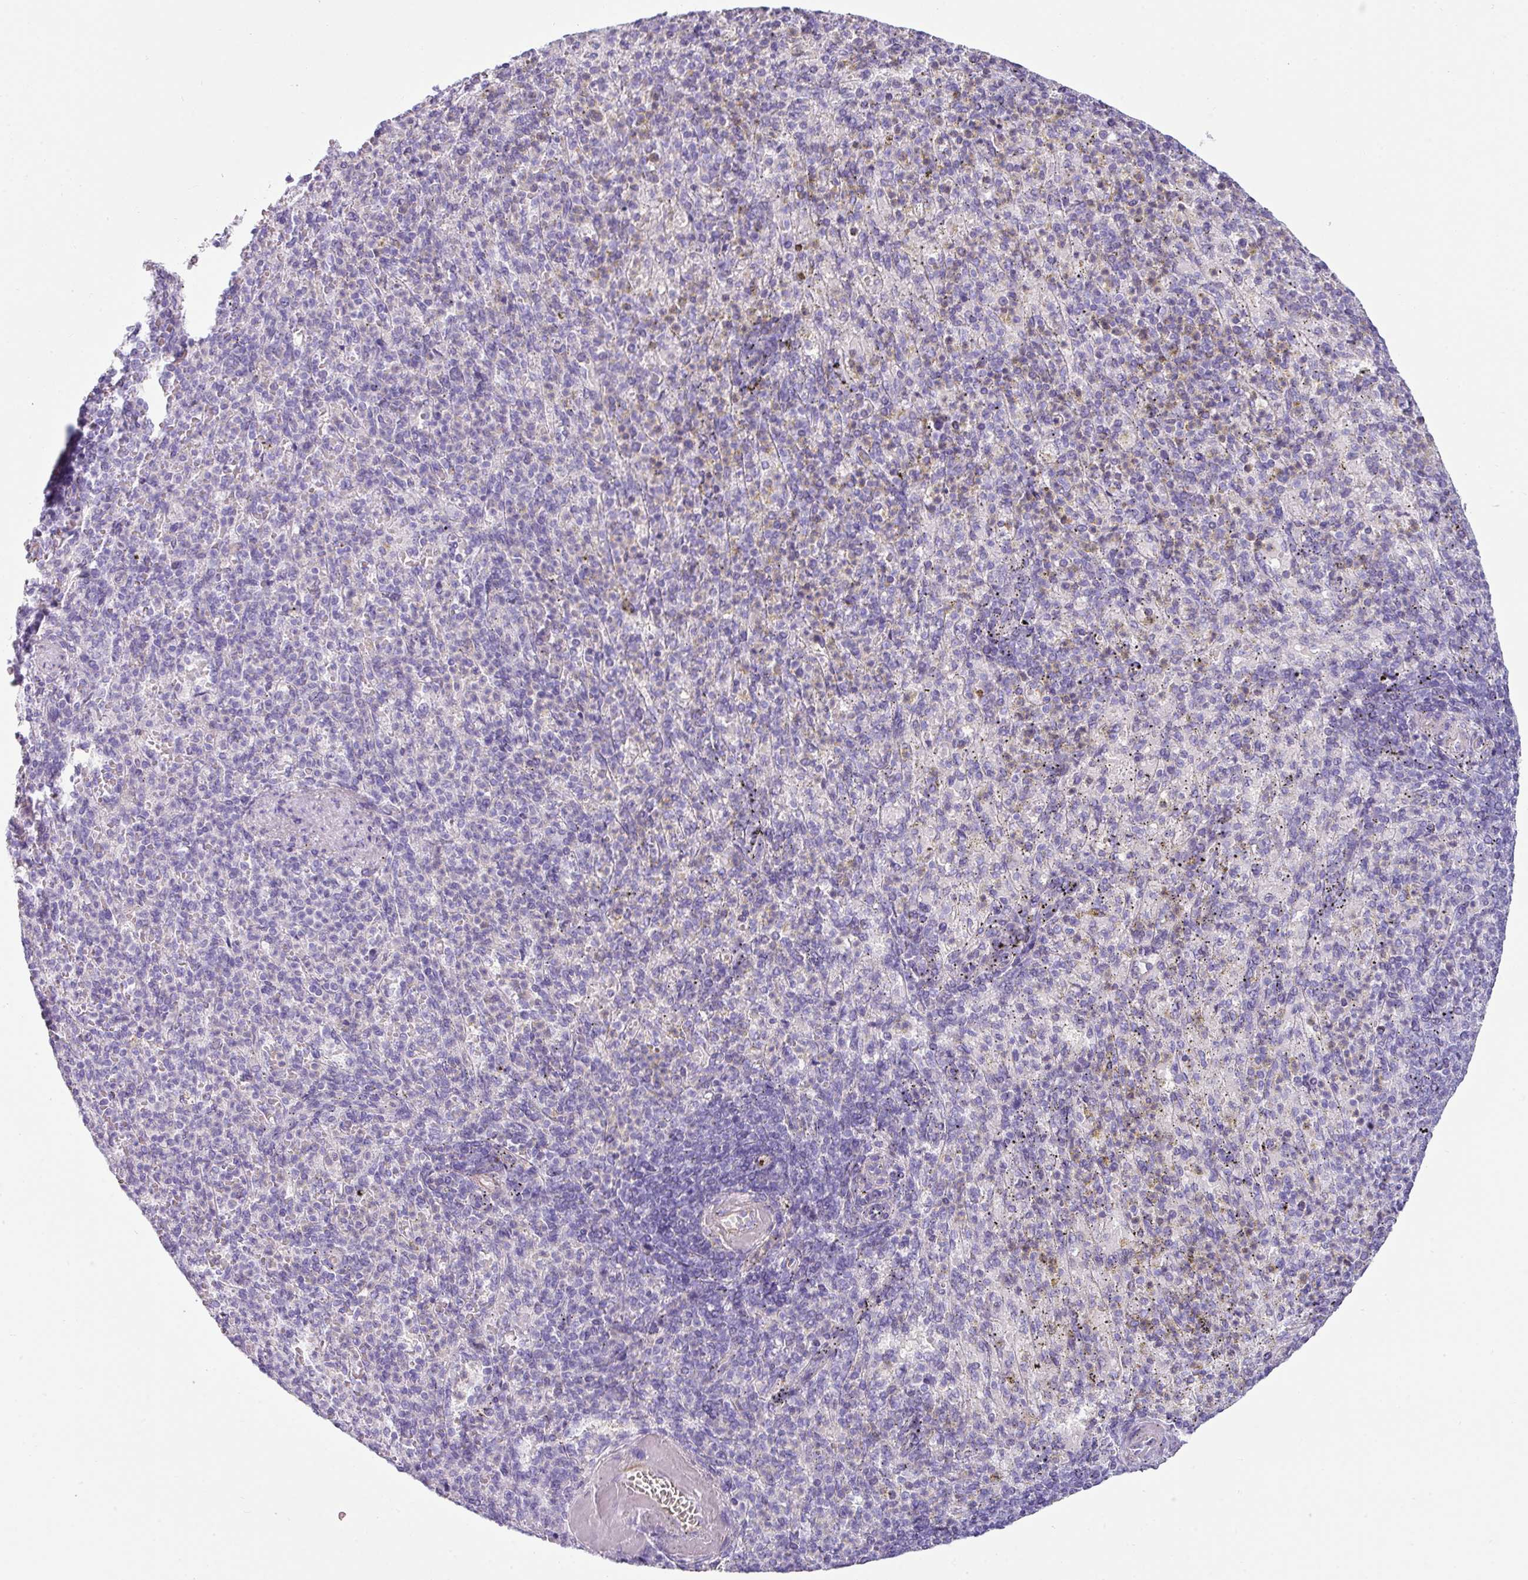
{"staining": {"intensity": "weak", "quantity": "<25%", "location": "cytoplasmic/membranous"}, "tissue": "spleen", "cell_type": "Cells in red pulp", "image_type": "normal", "snomed": [{"axis": "morphology", "description": "Normal tissue, NOS"}, {"axis": "topography", "description": "Spleen"}], "caption": "Human spleen stained for a protein using immunohistochemistry (IHC) exhibits no positivity in cells in red pulp.", "gene": "VCX2", "patient": {"sex": "female", "age": 74}}